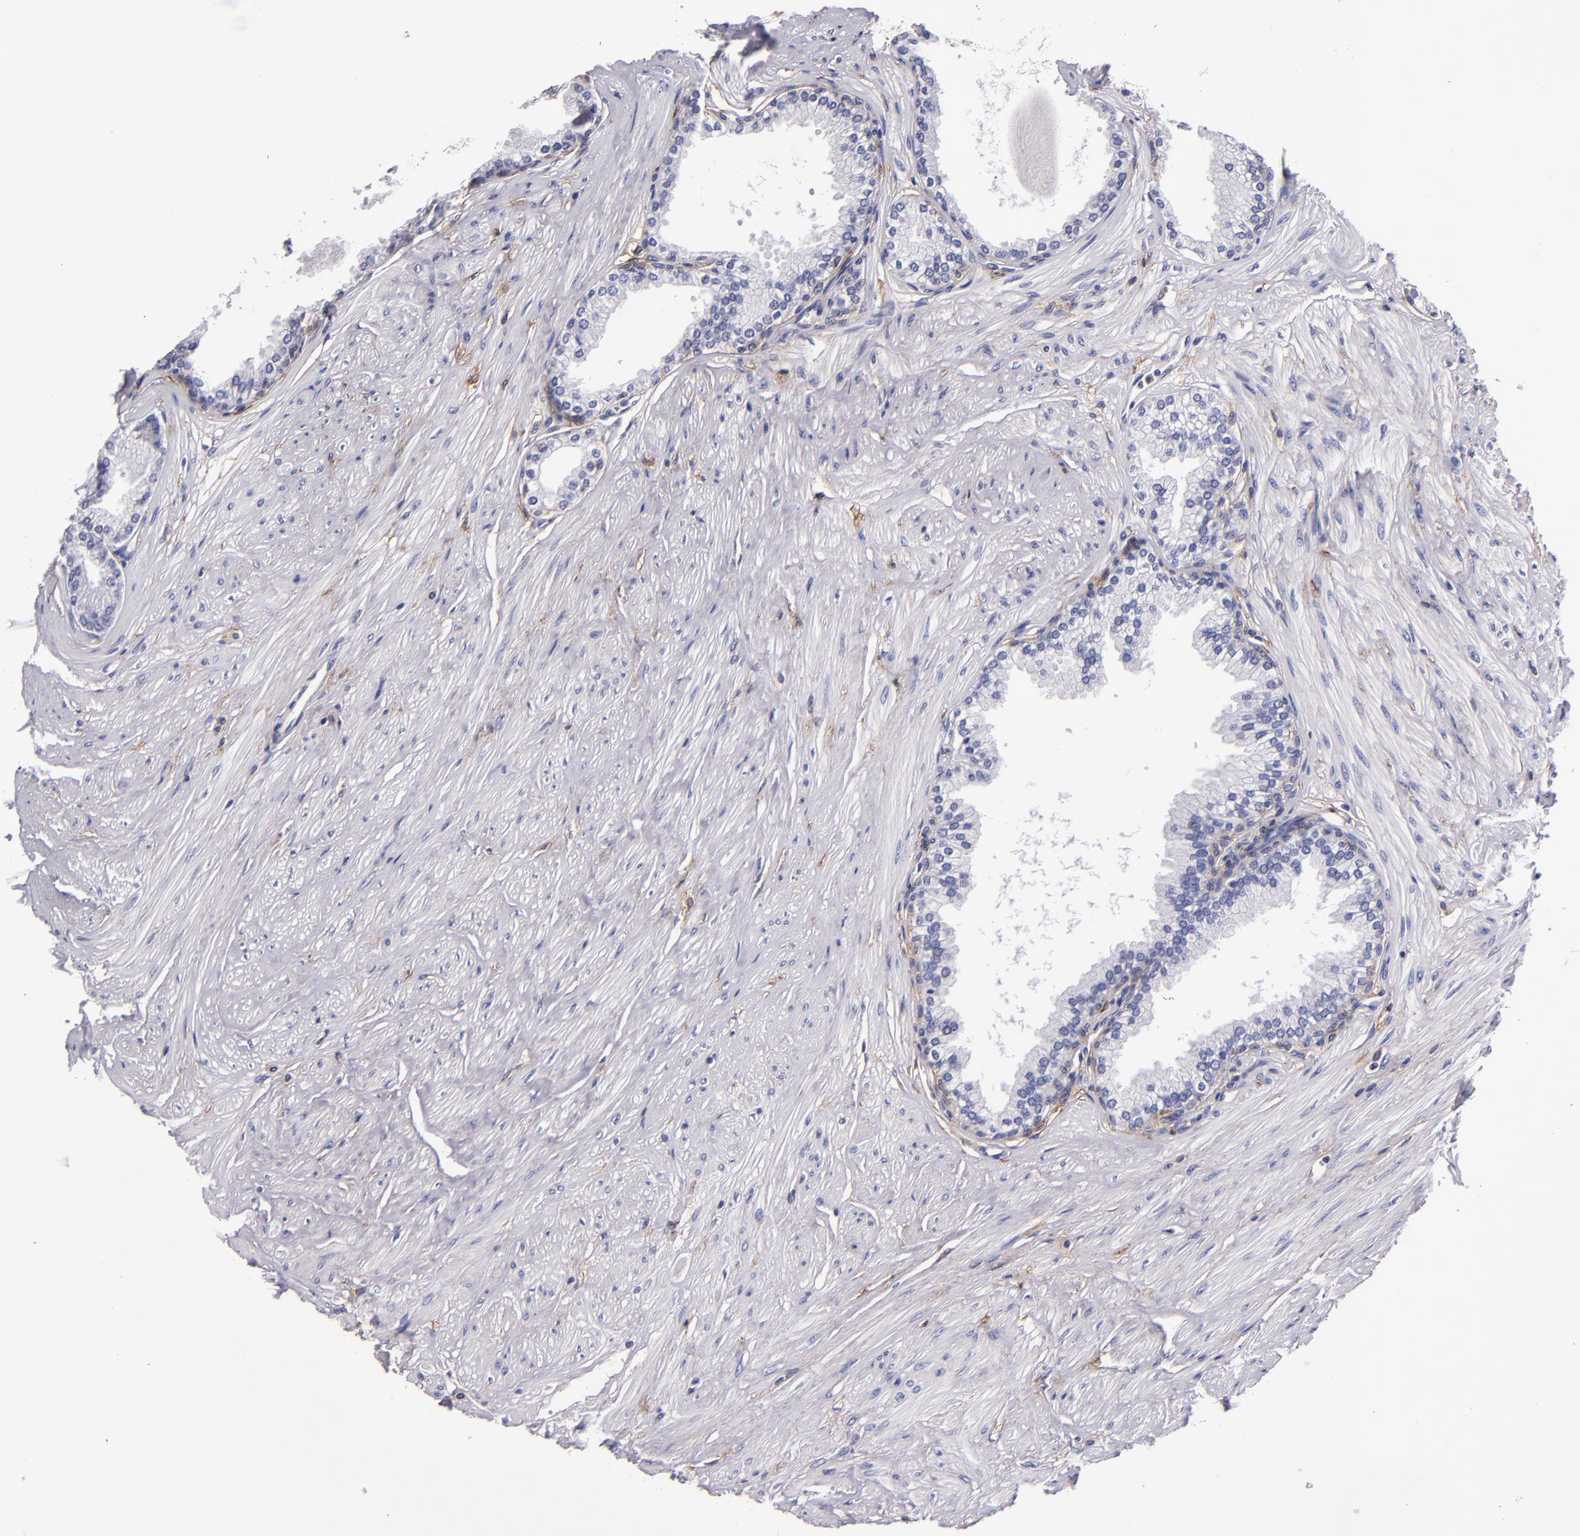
{"staining": {"intensity": "moderate", "quantity": "<25%", "location": "cytoplasmic/membranous"}, "tissue": "prostate", "cell_type": "Glandular cells", "image_type": "normal", "snomed": [{"axis": "morphology", "description": "Normal tissue, NOS"}, {"axis": "topography", "description": "Prostate"}], "caption": "Protein expression analysis of benign human prostate reveals moderate cytoplasmic/membranous expression in about <25% of glandular cells.", "gene": "SIRPA", "patient": {"sex": "male", "age": 64}}